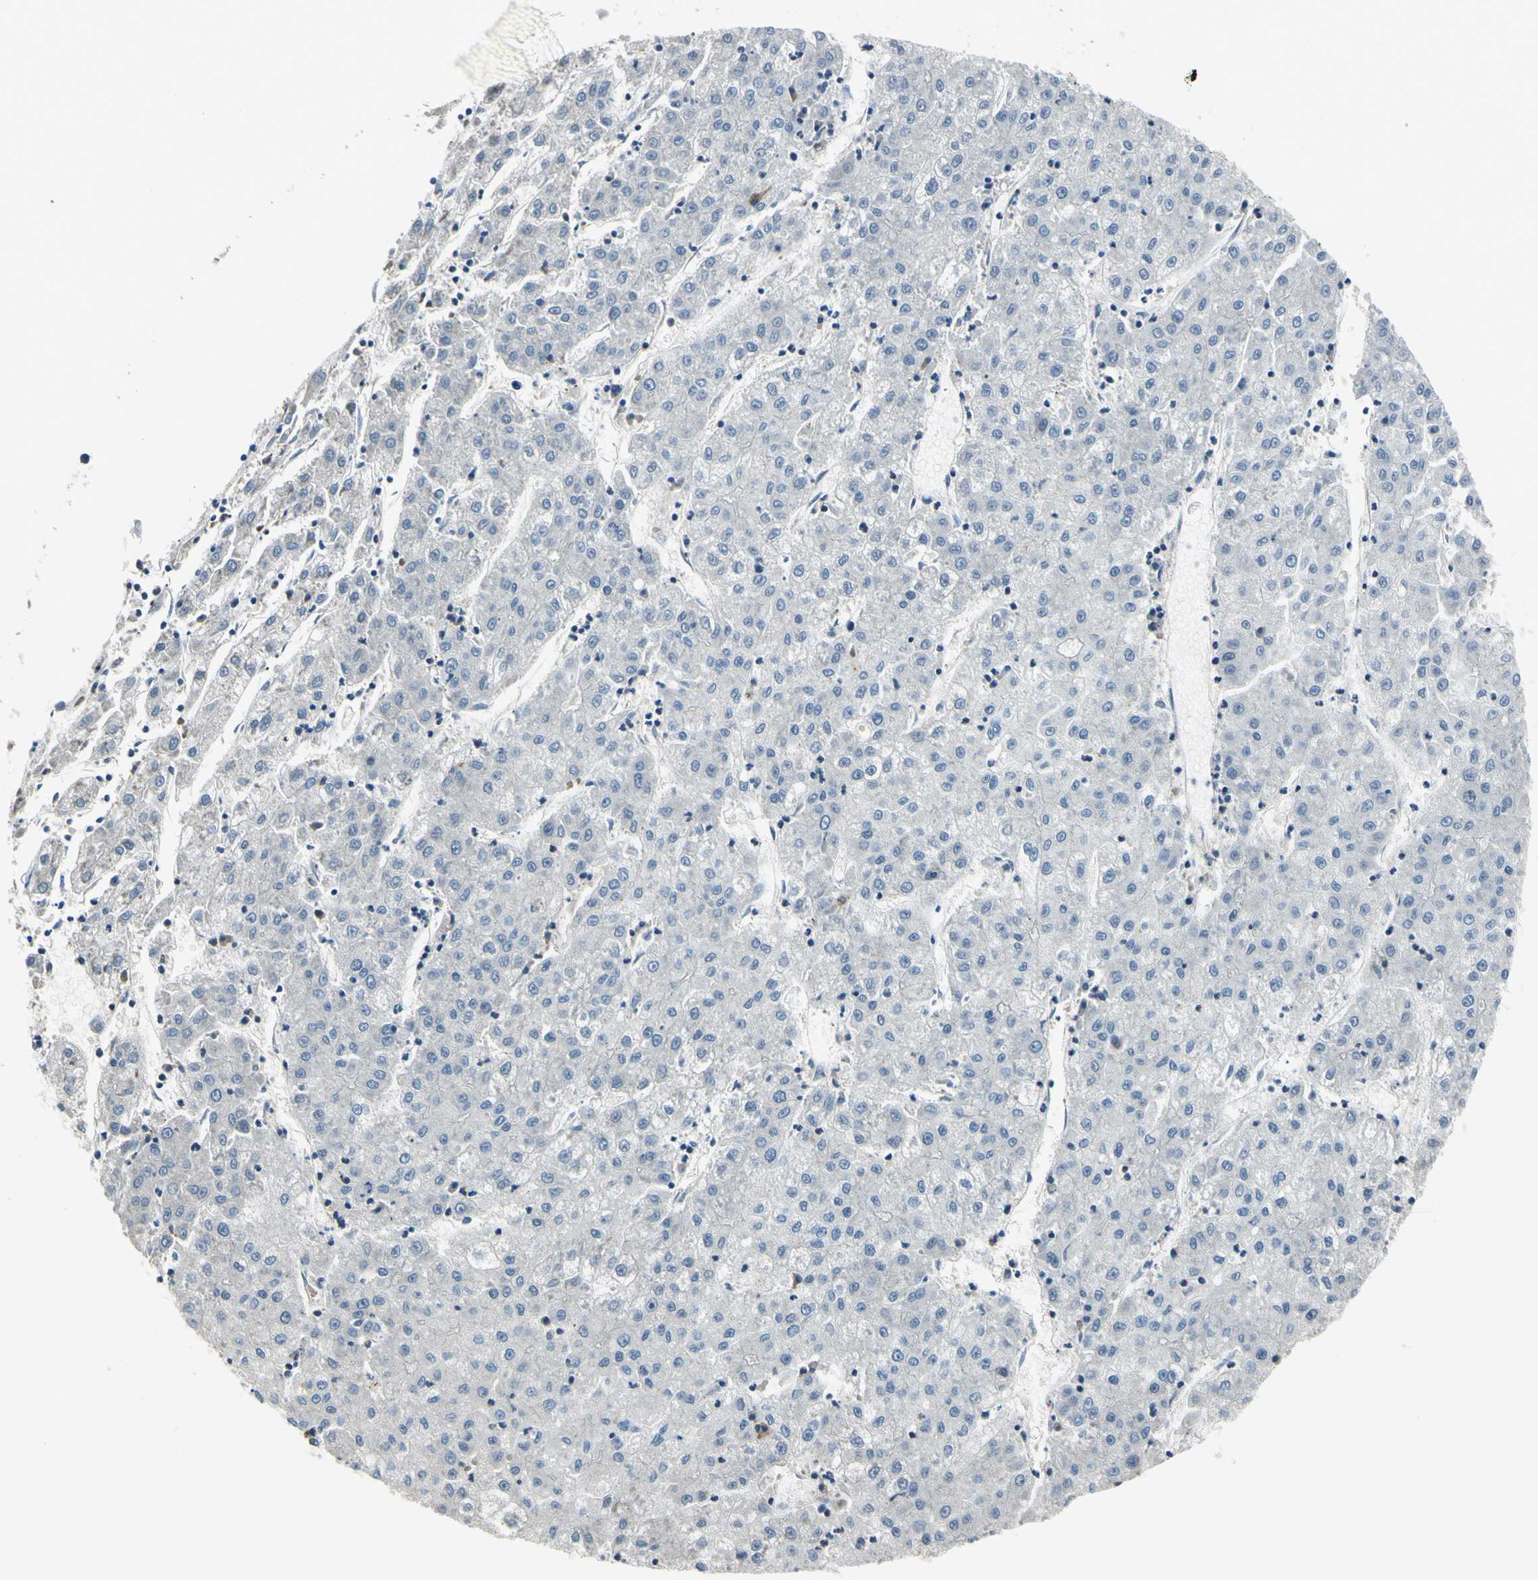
{"staining": {"intensity": "negative", "quantity": "none", "location": "none"}, "tissue": "liver cancer", "cell_type": "Tumor cells", "image_type": "cancer", "snomed": [{"axis": "morphology", "description": "Carcinoma, Hepatocellular, NOS"}, {"axis": "topography", "description": "Liver"}], "caption": "Protein analysis of liver cancer displays no significant expression in tumor cells.", "gene": "RASGRF1", "patient": {"sex": "male", "age": 72}}